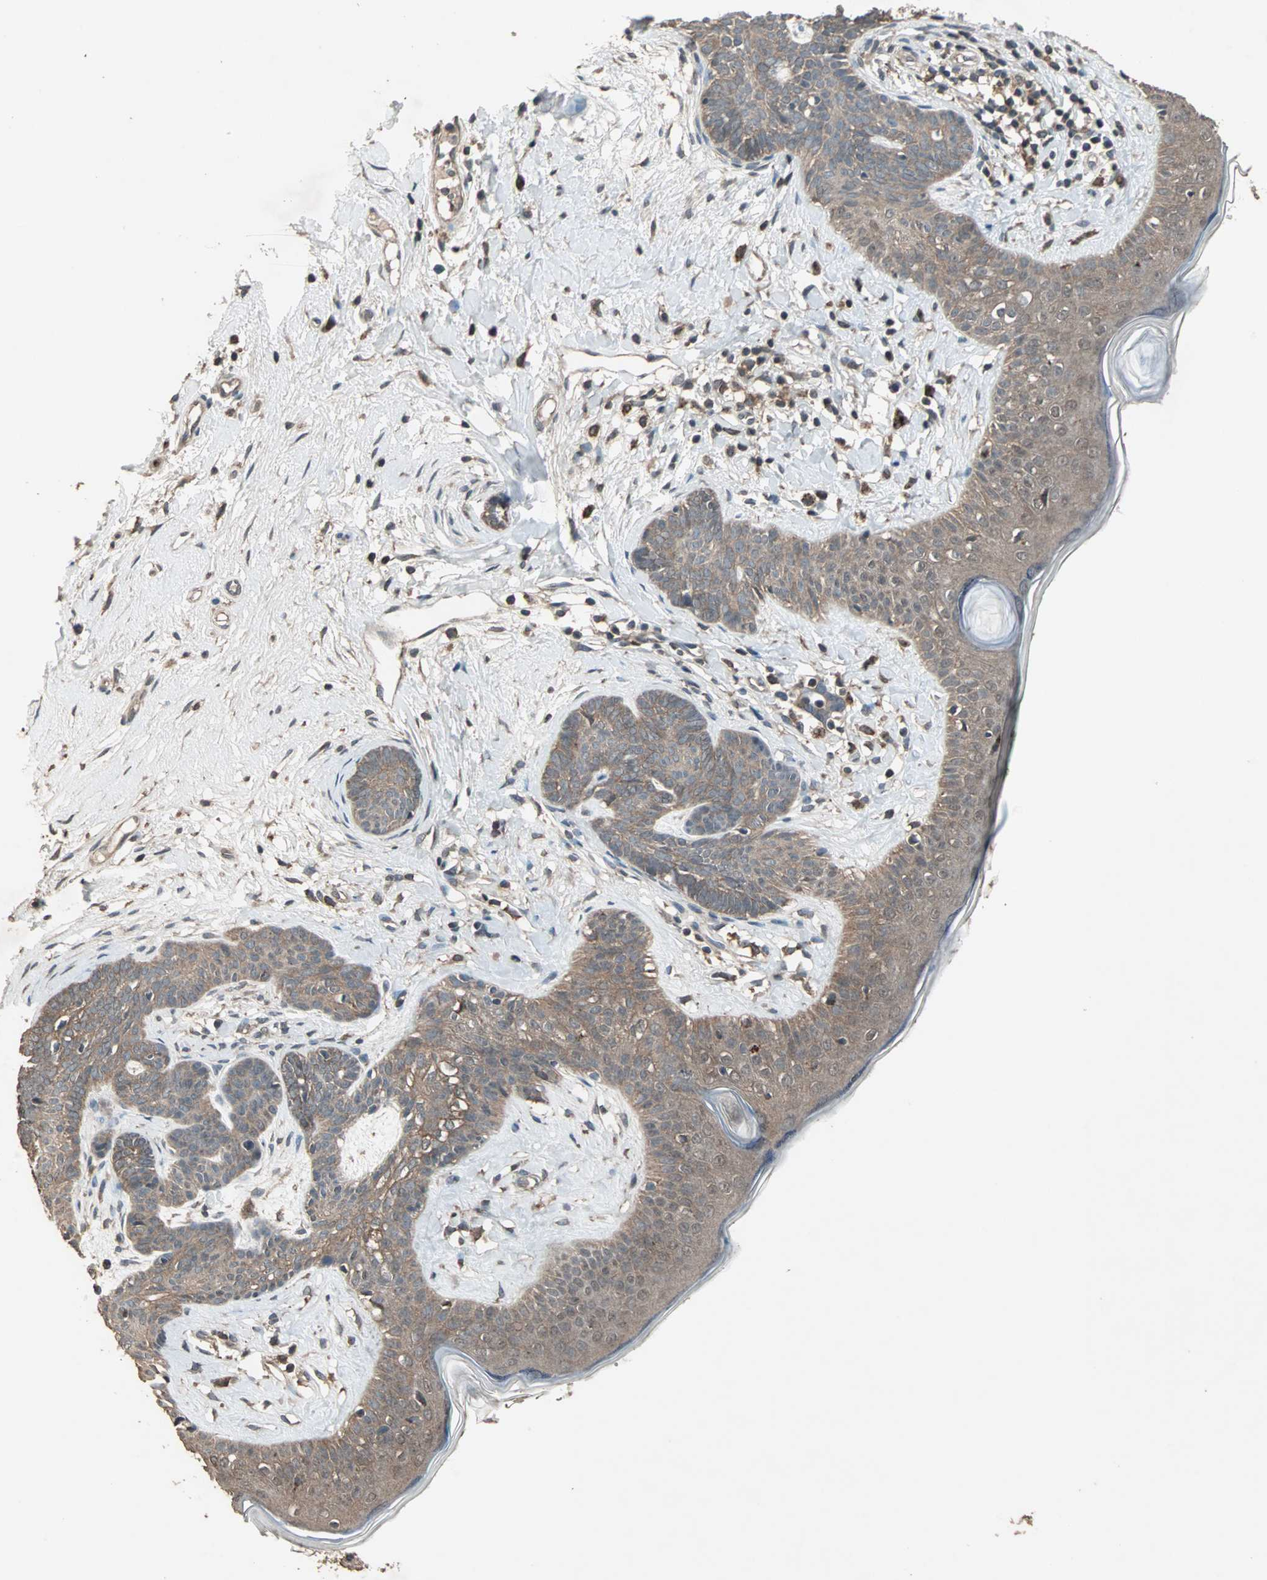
{"staining": {"intensity": "moderate", "quantity": ">75%", "location": "cytoplasmic/membranous"}, "tissue": "skin cancer", "cell_type": "Tumor cells", "image_type": "cancer", "snomed": [{"axis": "morphology", "description": "Developmental malformation"}, {"axis": "morphology", "description": "Basal cell carcinoma"}, {"axis": "topography", "description": "Skin"}], "caption": "A medium amount of moderate cytoplasmic/membranous expression is seen in approximately >75% of tumor cells in basal cell carcinoma (skin) tissue. (DAB IHC with brightfield microscopy, high magnification).", "gene": "UBAC1", "patient": {"sex": "female", "age": 62}}